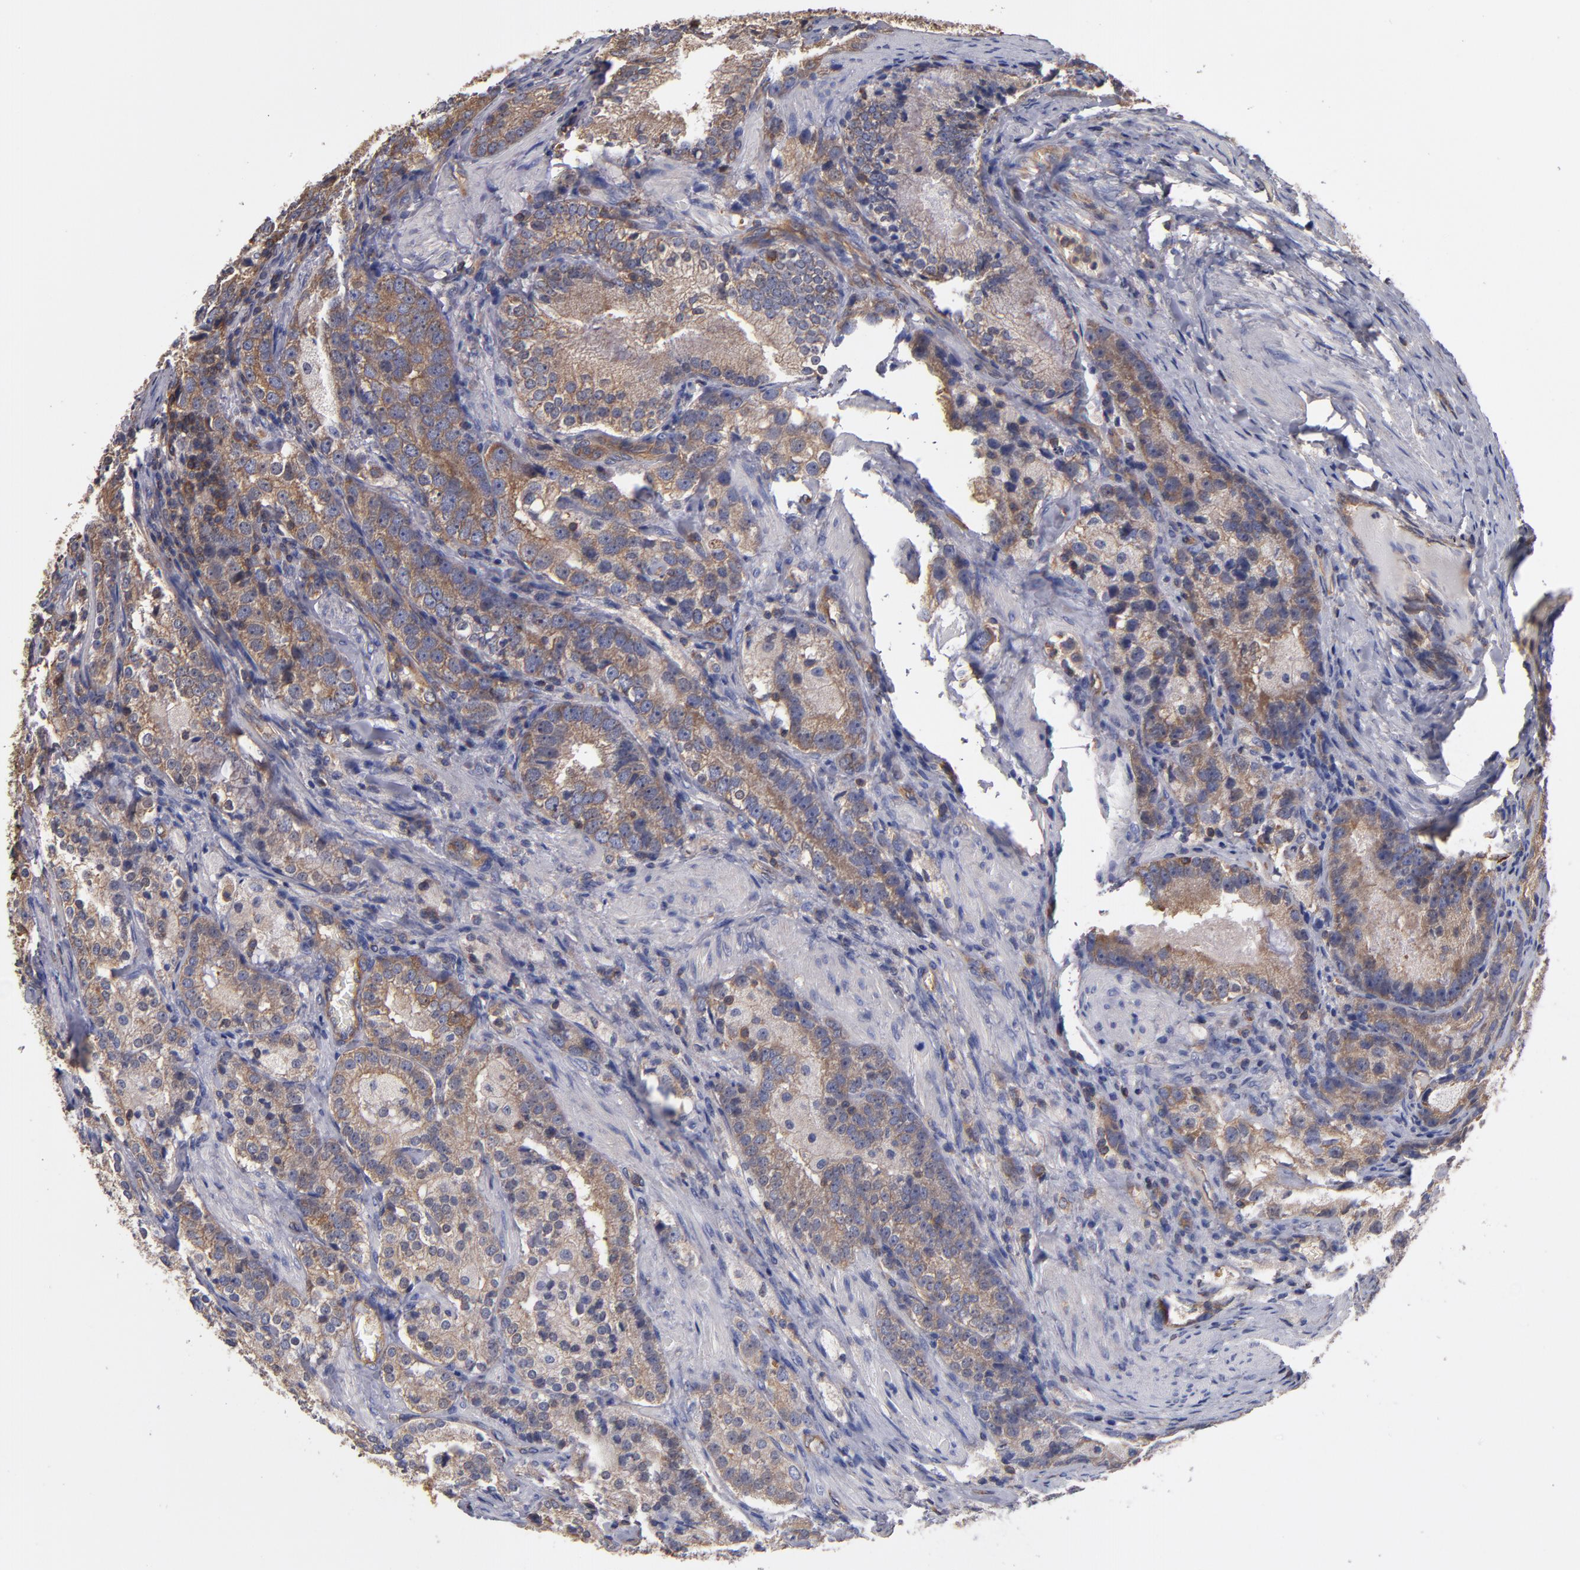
{"staining": {"intensity": "weak", "quantity": ">75%", "location": "cytoplasmic/membranous"}, "tissue": "prostate cancer", "cell_type": "Tumor cells", "image_type": "cancer", "snomed": [{"axis": "morphology", "description": "Adenocarcinoma, High grade"}, {"axis": "topography", "description": "Prostate"}], "caption": "An IHC photomicrograph of neoplastic tissue is shown. Protein staining in brown highlights weak cytoplasmic/membranous positivity in prostate cancer (high-grade adenocarcinoma) within tumor cells. The staining was performed using DAB (3,3'-diaminobenzidine) to visualize the protein expression in brown, while the nuclei were stained in blue with hematoxylin (Magnification: 20x).", "gene": "ESYT2", "patient": {"sex": "male", "age": 63}}